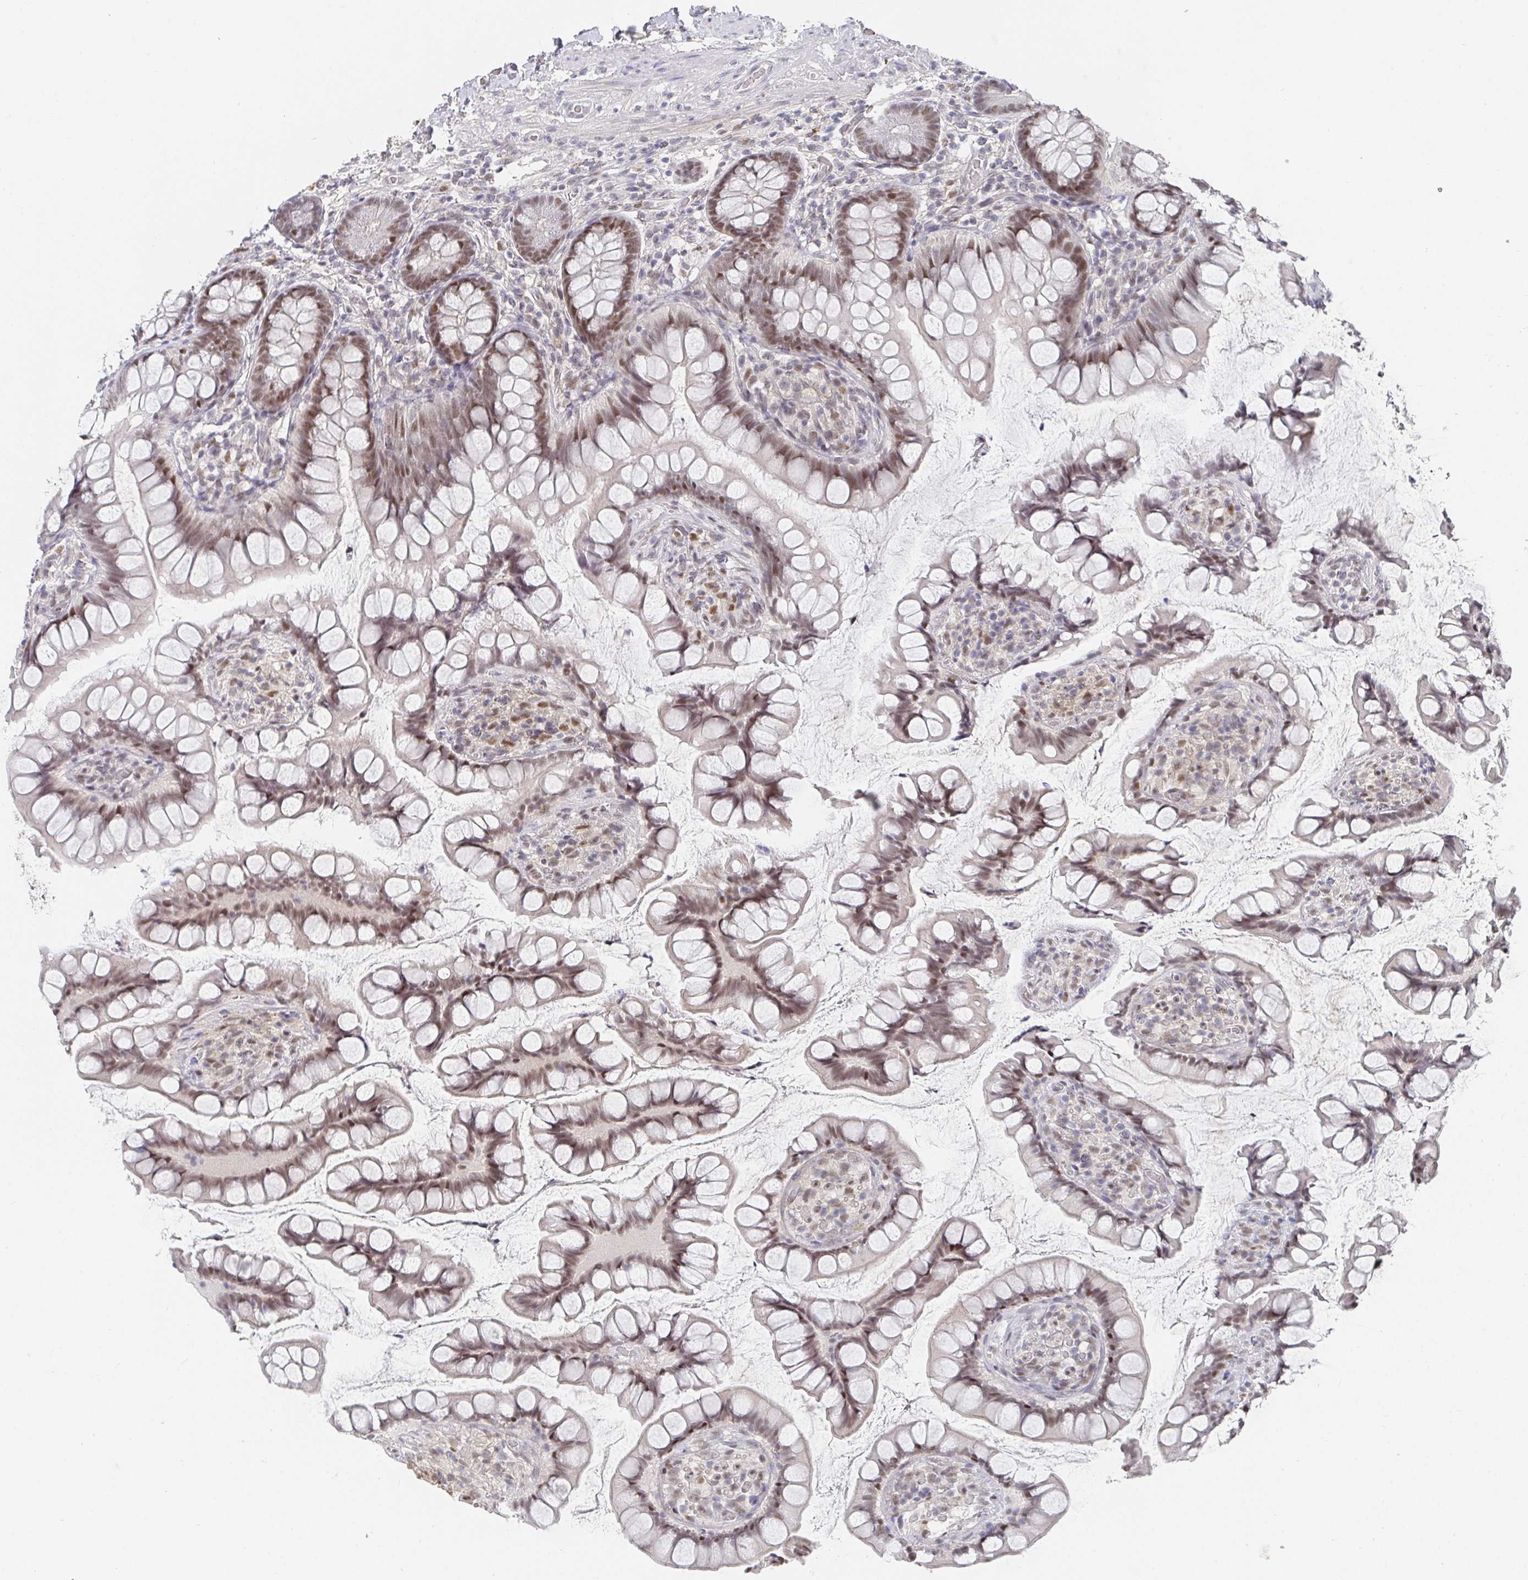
{"staining": {"intensity": "moderate", "quantity": ">75%", "location": "nuclear"}, "tissue": "small intestine", "cell_type": "Glandular cells", "image_type": "normal", "snomed": [{"axis": "morphology", "description": "Normal tissue, NOS"}, {"axis": "topography", "description": "Small intestine"}], "caption": "A brown stain highlights moderate nuclear staining of a protein in glandular cells of unremarkable small intestine. The staining was performed using DAB (3,3'-diaminobenzidine), with brown indicating positive protein expression. Nuclei are stained blue with hematoxylin.", "gene": "RCOR1", "patient": {"sex": "male", "age": 70}}